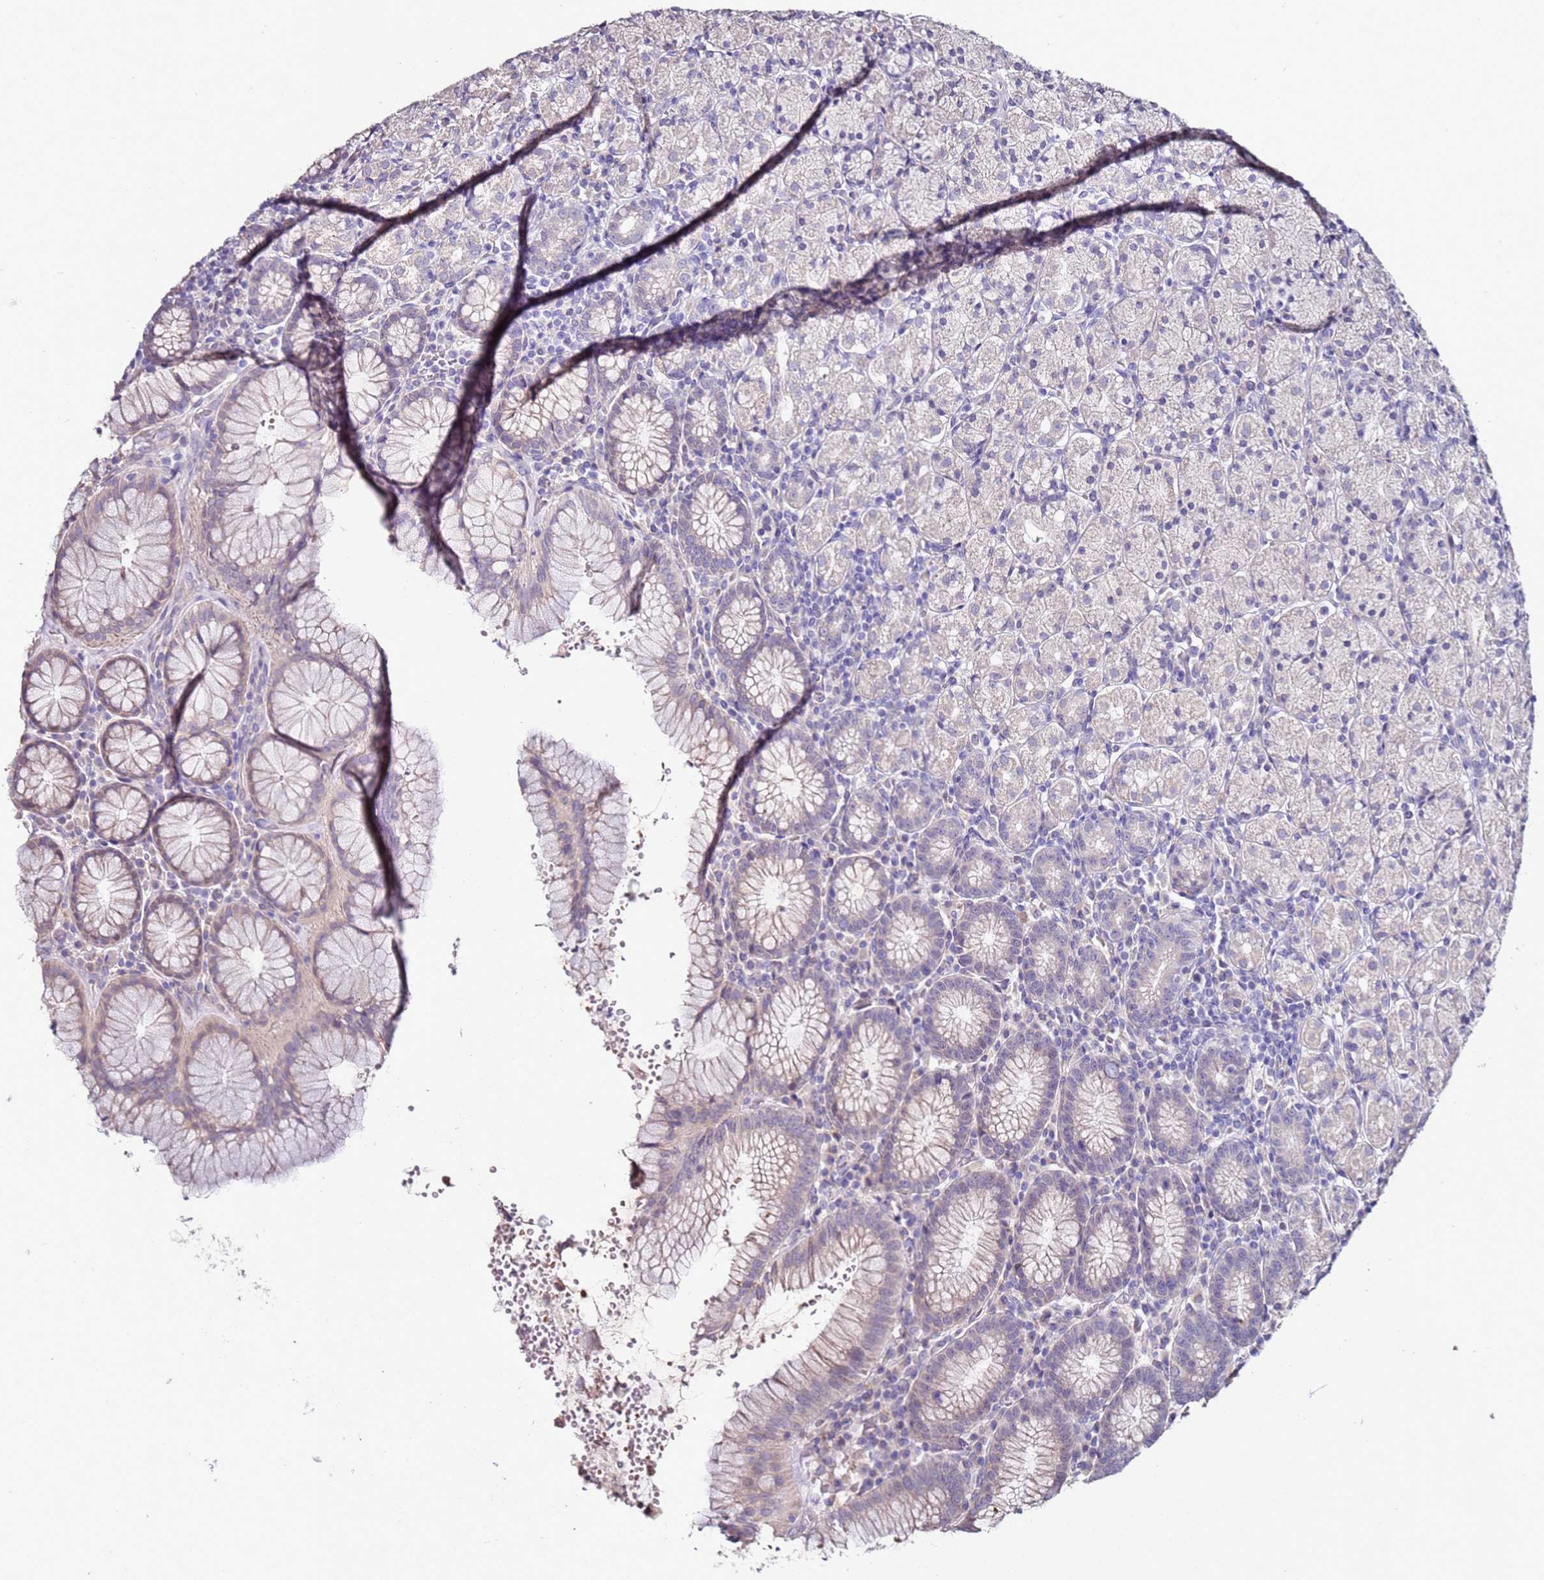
{"staining": {"intensity": "weak", "quantity": "<25%", "location": "cytoplasmic/membranous"}, "tissue": "stomach", "cell_type": "Glandular cells", "image_type": "normal", "snomed": [{"axis": "morphology", "description": "Normal tissue, NOS"}, {"axis": "topography", "description": "Stomach, upper"}, {"axis": "topography", "description": "Stomach"}], "caption": "Glandular cells show no significant protein expression in normal stomach. (Brightfield microscopy of DAB immunohistochemistry (IHC) at high magnification).", "gene": "C3orf80", "patient": {"sex": "male", "age": 62}}